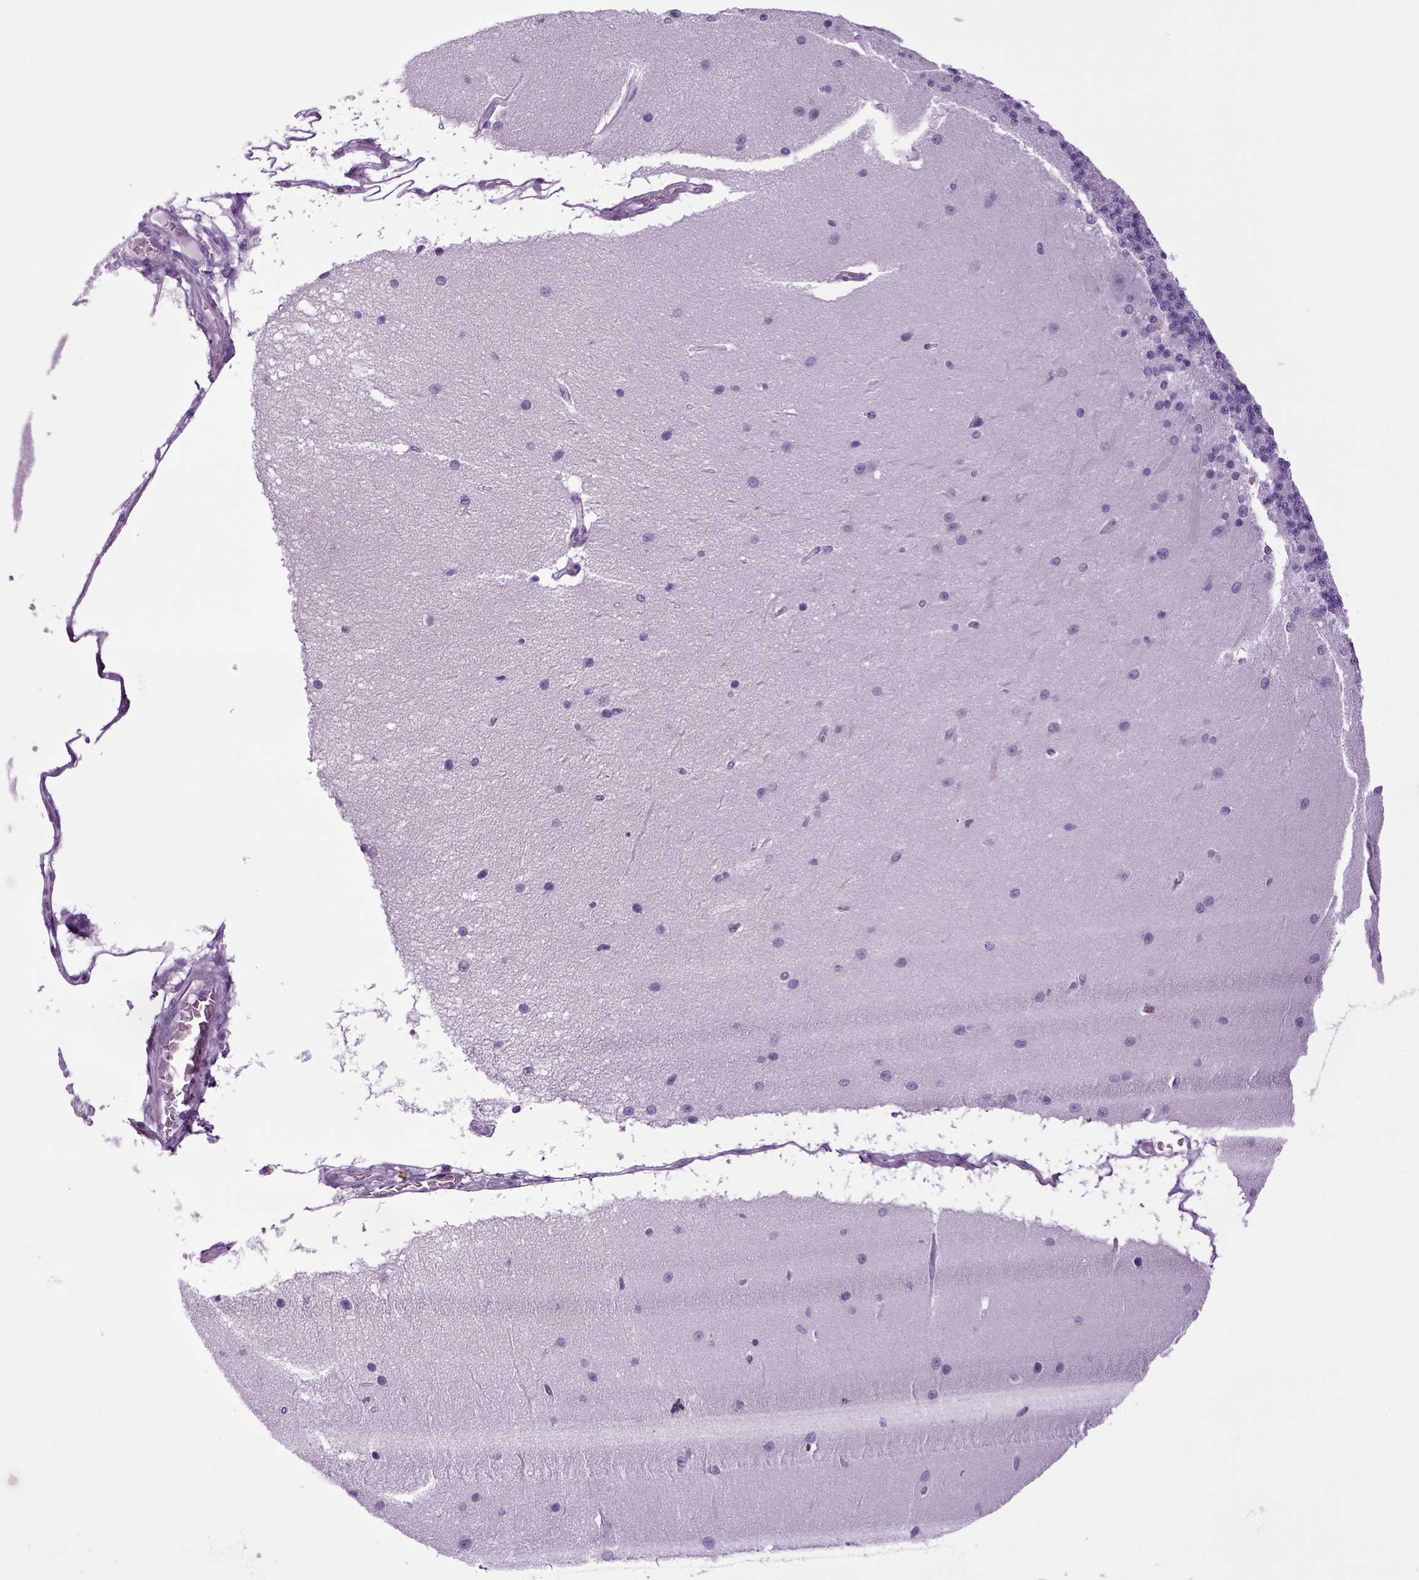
{"staining": {"intensity": "negative", "quantity": "none", "location": "none"}, "tissue": "cerebellum", "cell_type": "Cells in granular layer", "image_type": "normal", "snomed": [{"axis": "morphology", "description": "Normal tissue, NOS"}, {"axis": "topography", "description": "Cerebellum"}], "caption": "Immunohistochemical staining of benign cerebellum demonstrates no significant staining in cells in granular layer.", "gene": "HMCN2", "patient": {"sex": "female", "age": 54}}